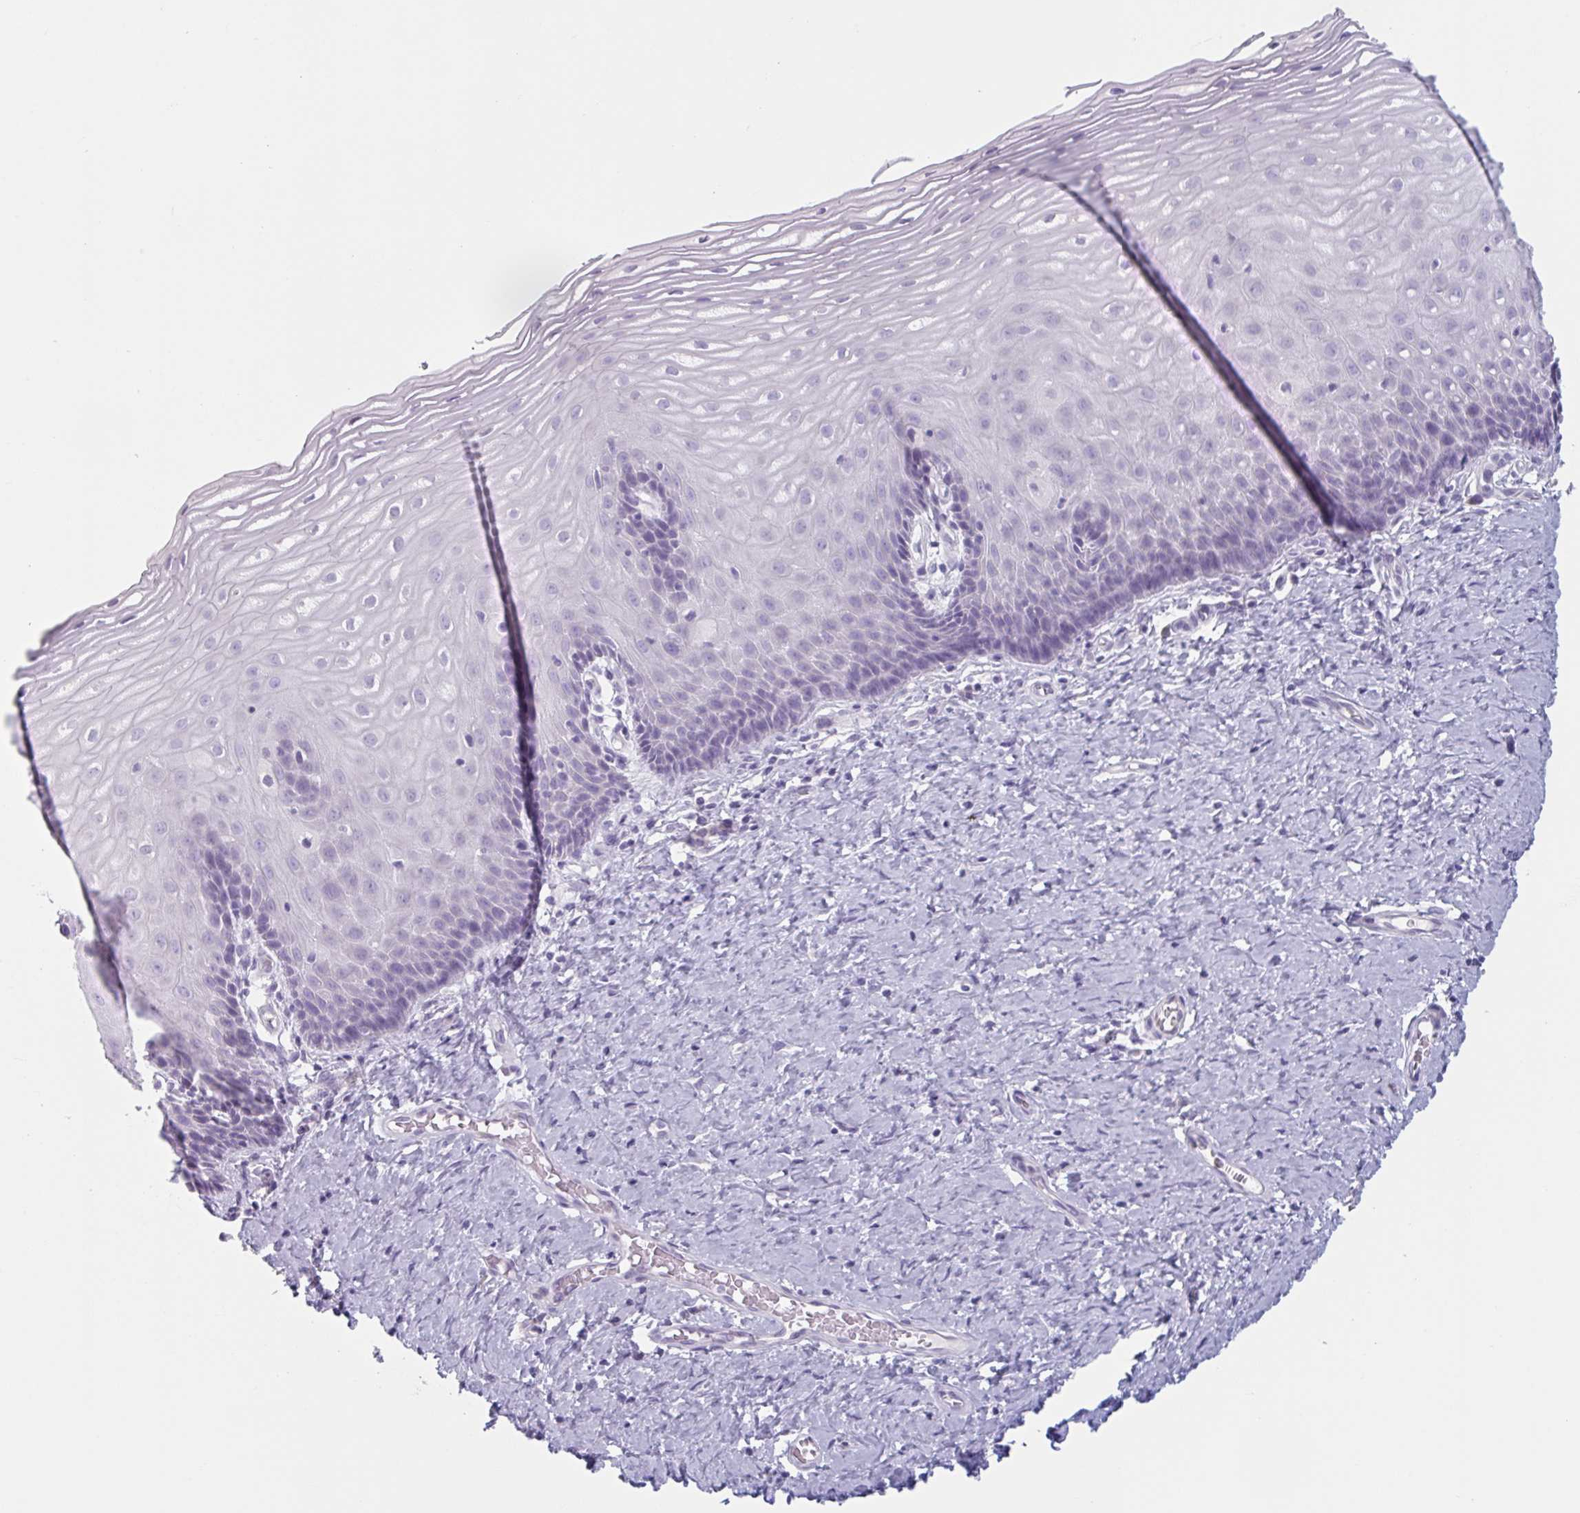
{"staining": {"intensity": "negative", "quantity": "none", "location": "none"}, "tissue": "cervix", "cell_type": "Squamous epithelial cells", "image_type": "normal", "snomed": [{"axis": "morphology", "description": "Normal tissue, NOS"}, {"axis": "topography", "description": "Cervix"}], "caption": "IHC of unremarkable cervix shows no expression in squamous epithelial cells. (DAB immunohistochemistry (IHC), high magnification).", "gene": "HSD11B2", "patient": {"sex": "female", "age": 37}}